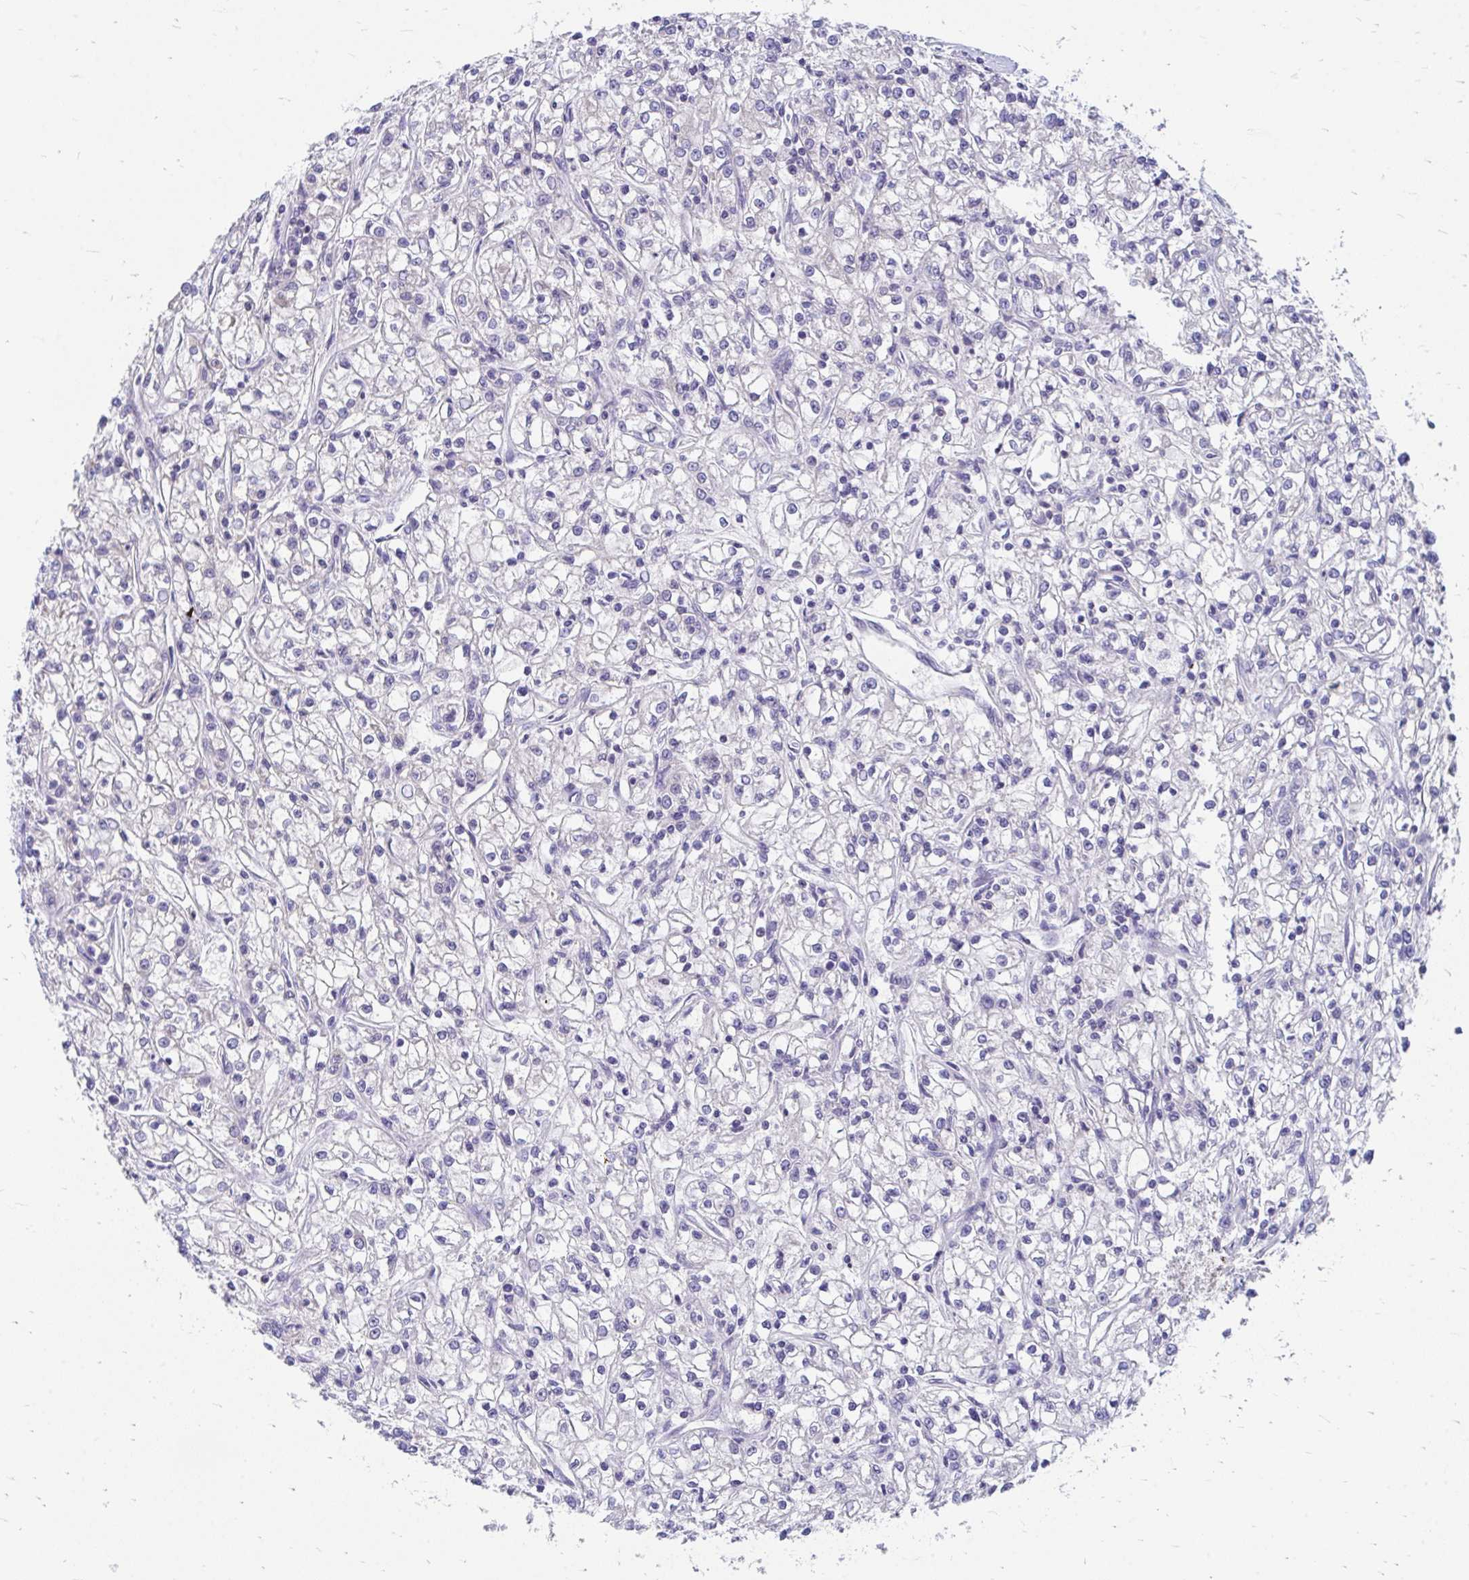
{"staining": {"intensity": "negative", "quantity": "none", "location": "none"}, "tissue": "renal cancer", "cell_type": "Tumor cells", "image_type": "cancer", "snomed": [{"axis": "morphology", "description": "Adenocarcinoma, NOS"}, {"axis": "topography", "description": "Kidney"}], "caption": "A high-resolution micrograph shows IHC staining of renal cancer, which shows no significant staining in tumor cells.", "gene": "FHIP1B", "patient": {"sex": "female", "age": 59}}